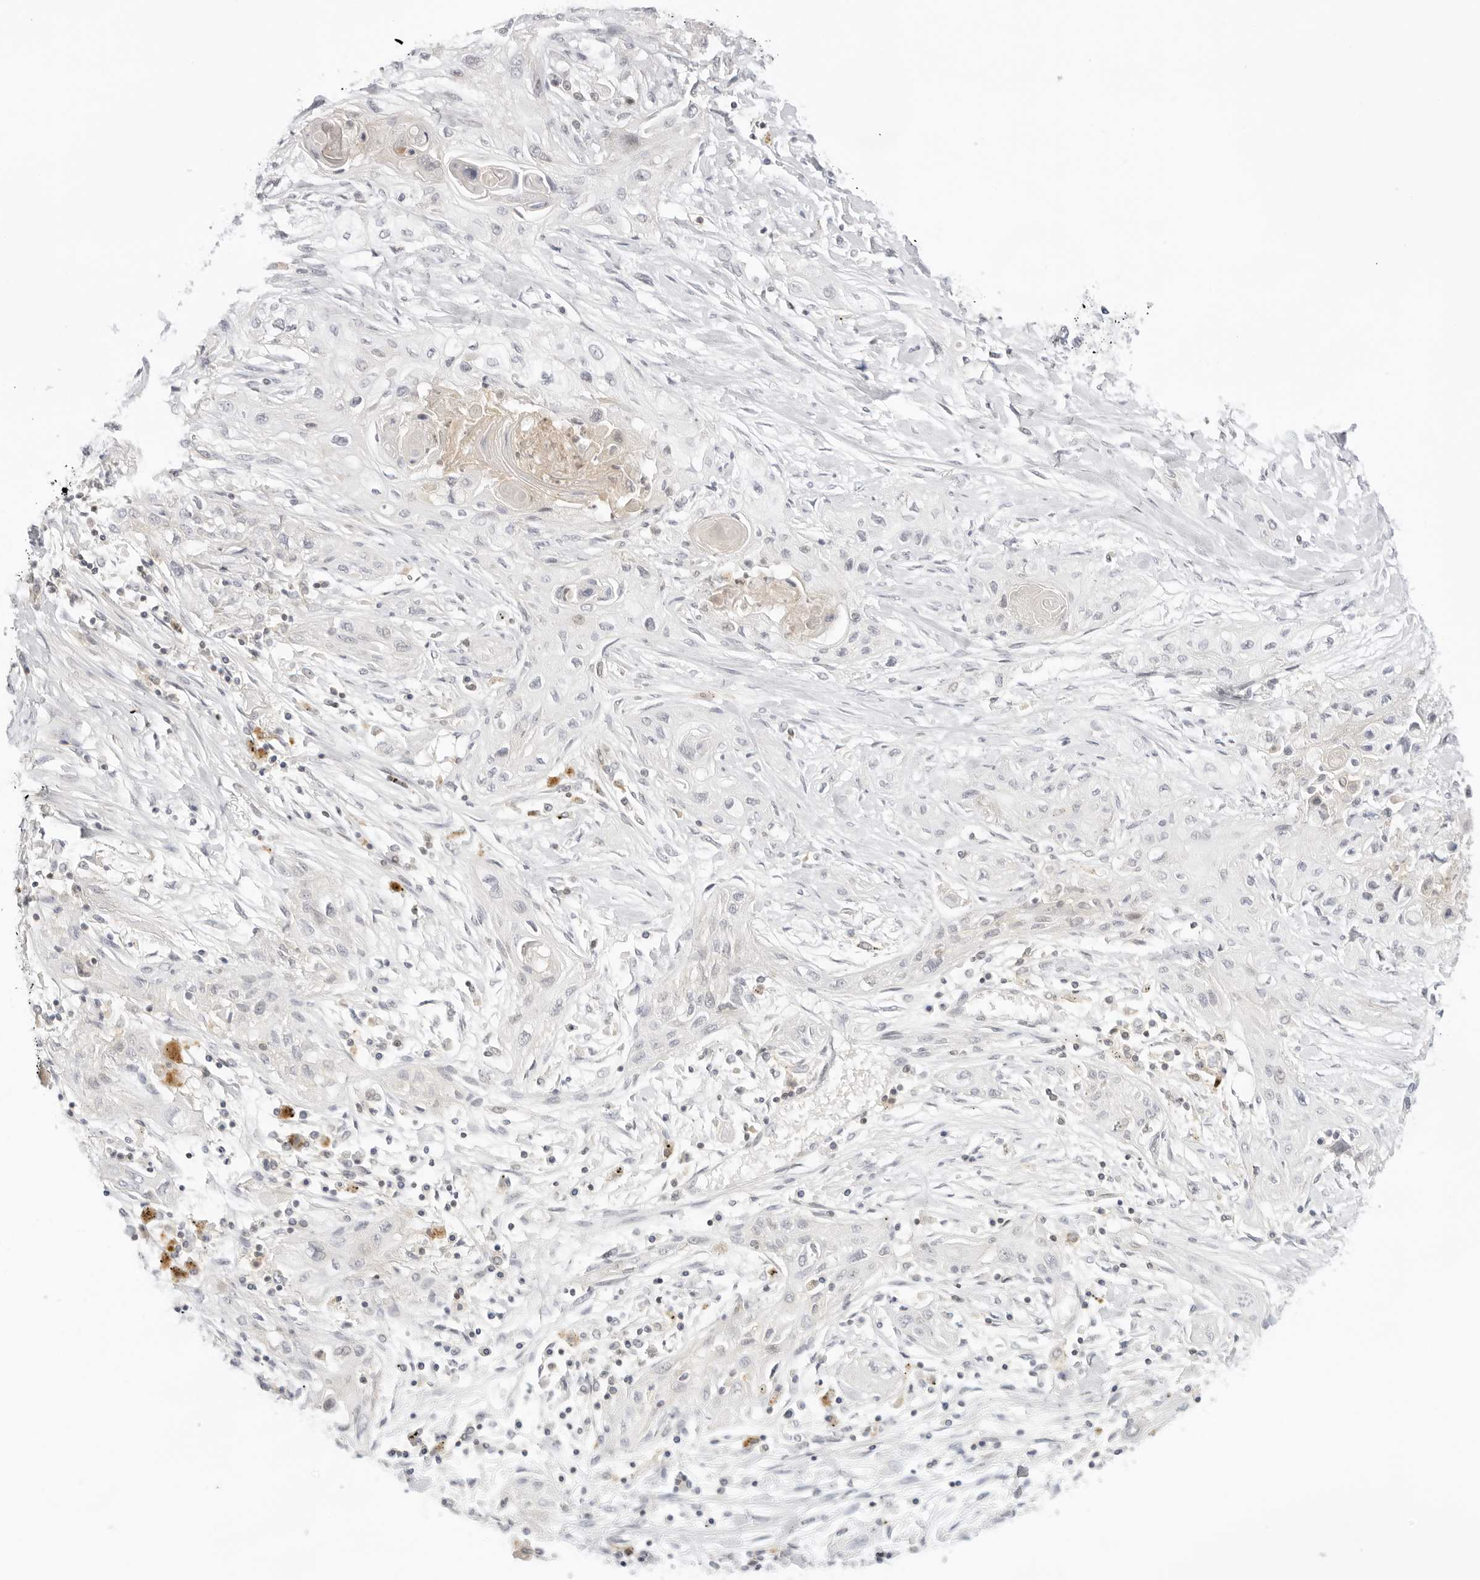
{"staining": {"intensity": "negative", "quantity": "none", "location": "none"}, "tissue": "lung cancer", "cell_type": "Tumor cells", "image_type": "cancer", "snomed": [{"axis": "morphology", "description": "Squamous cell carcinoma, NOS"}, {"axis": "topography", "description": "Lung"}], "caption": "There is no significant expression in tumor cells of lung squamous cell carcinoma.", "gene": "TNFRSF14", "patient": {"sex": "female", "age": 47}}